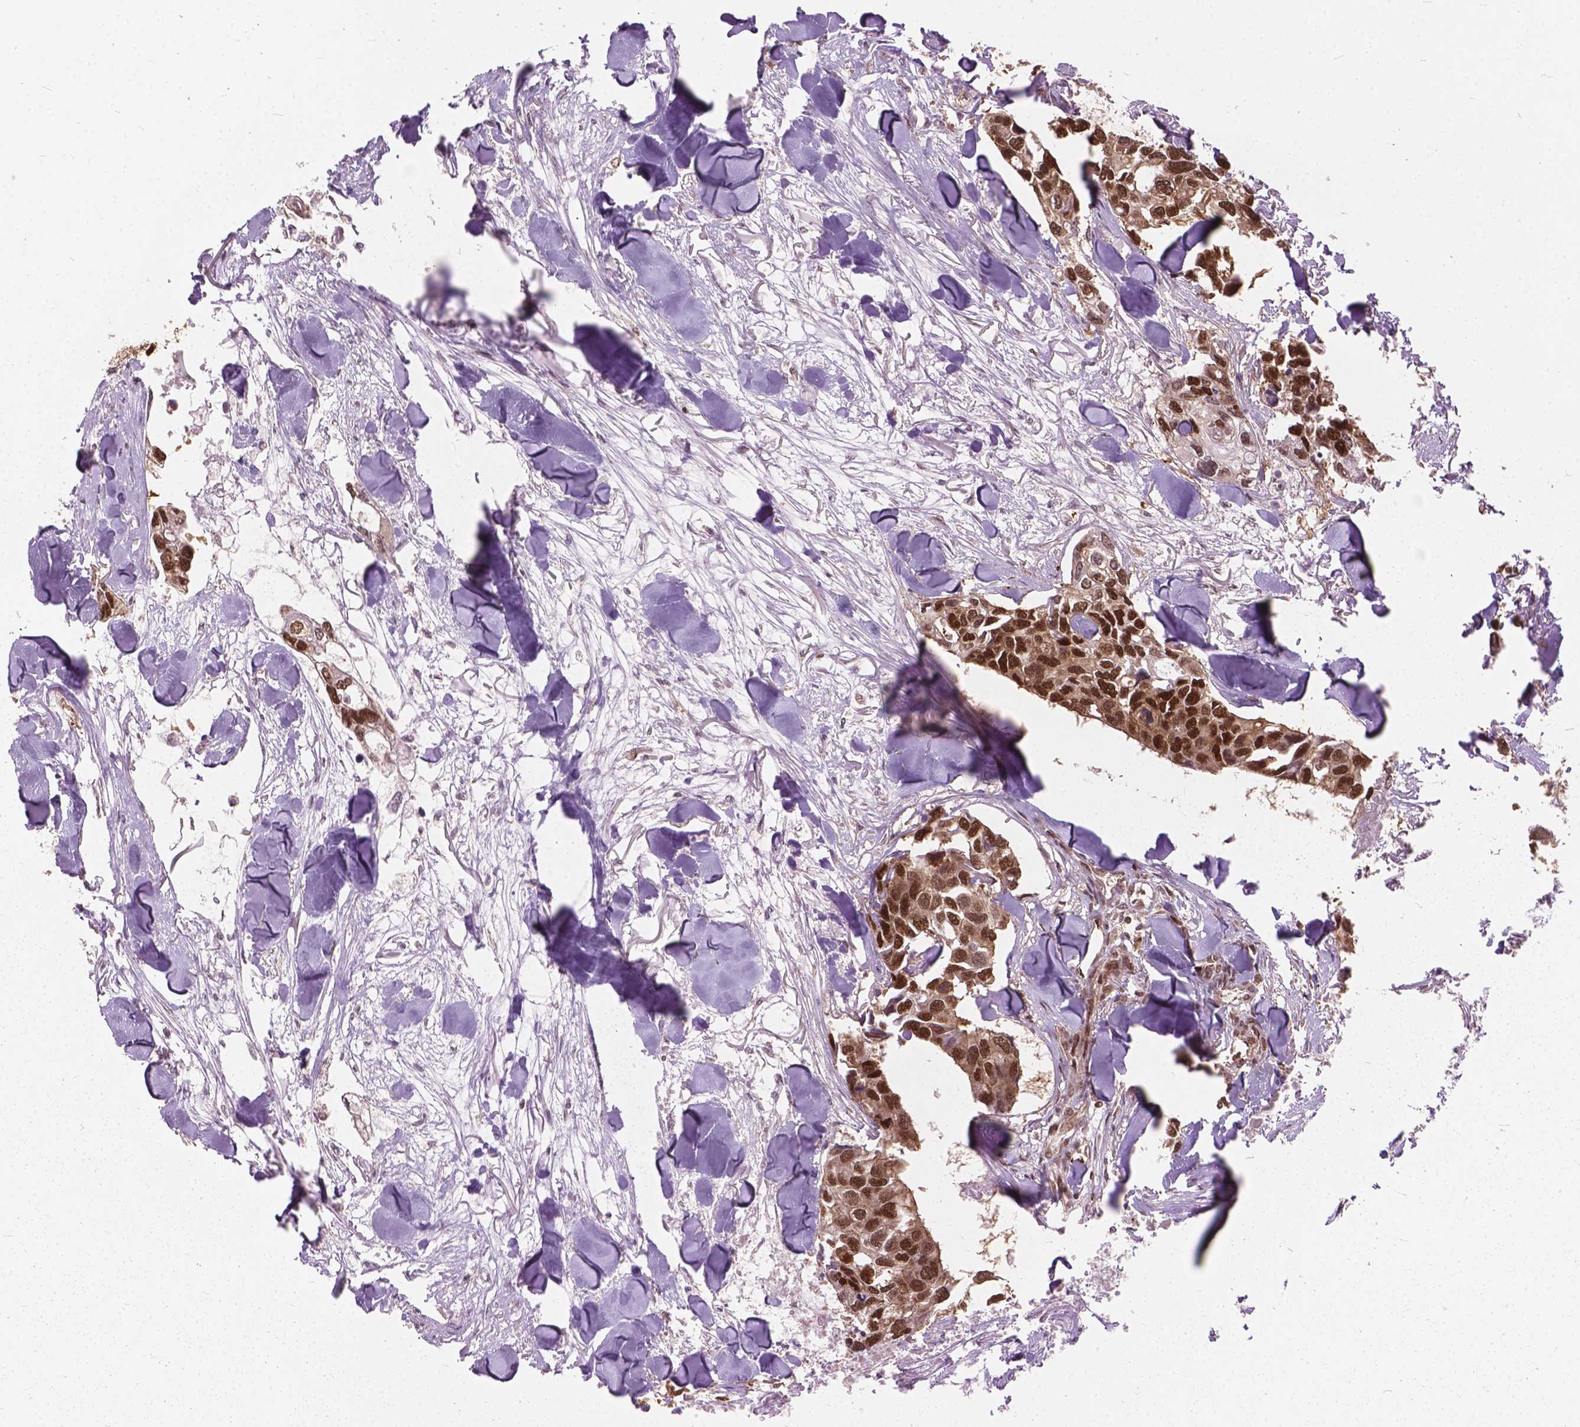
{"staining": {"intensity": "moderate", "quantity": ">75%", "location": "cytoplasmic/membranous,nuclear"}, "tissue": "breast cancer", "cell_type": "Tumor cells", "image_type": "cancer", "snomed": [{"axis": "morphology", "description": "Duct carcinoma"}, {"axis": "topography", "description": "Breast"}], "caption": "Breast cancer (infiltrating ductal carcinoma) stained with a brown dye shows moderate cytoplasmic/membranous and nuclear positive positivity in approximately >75% of tumor cells.", "gene": "ANP32B", "patient": {"sex": "female", "age": 83}}